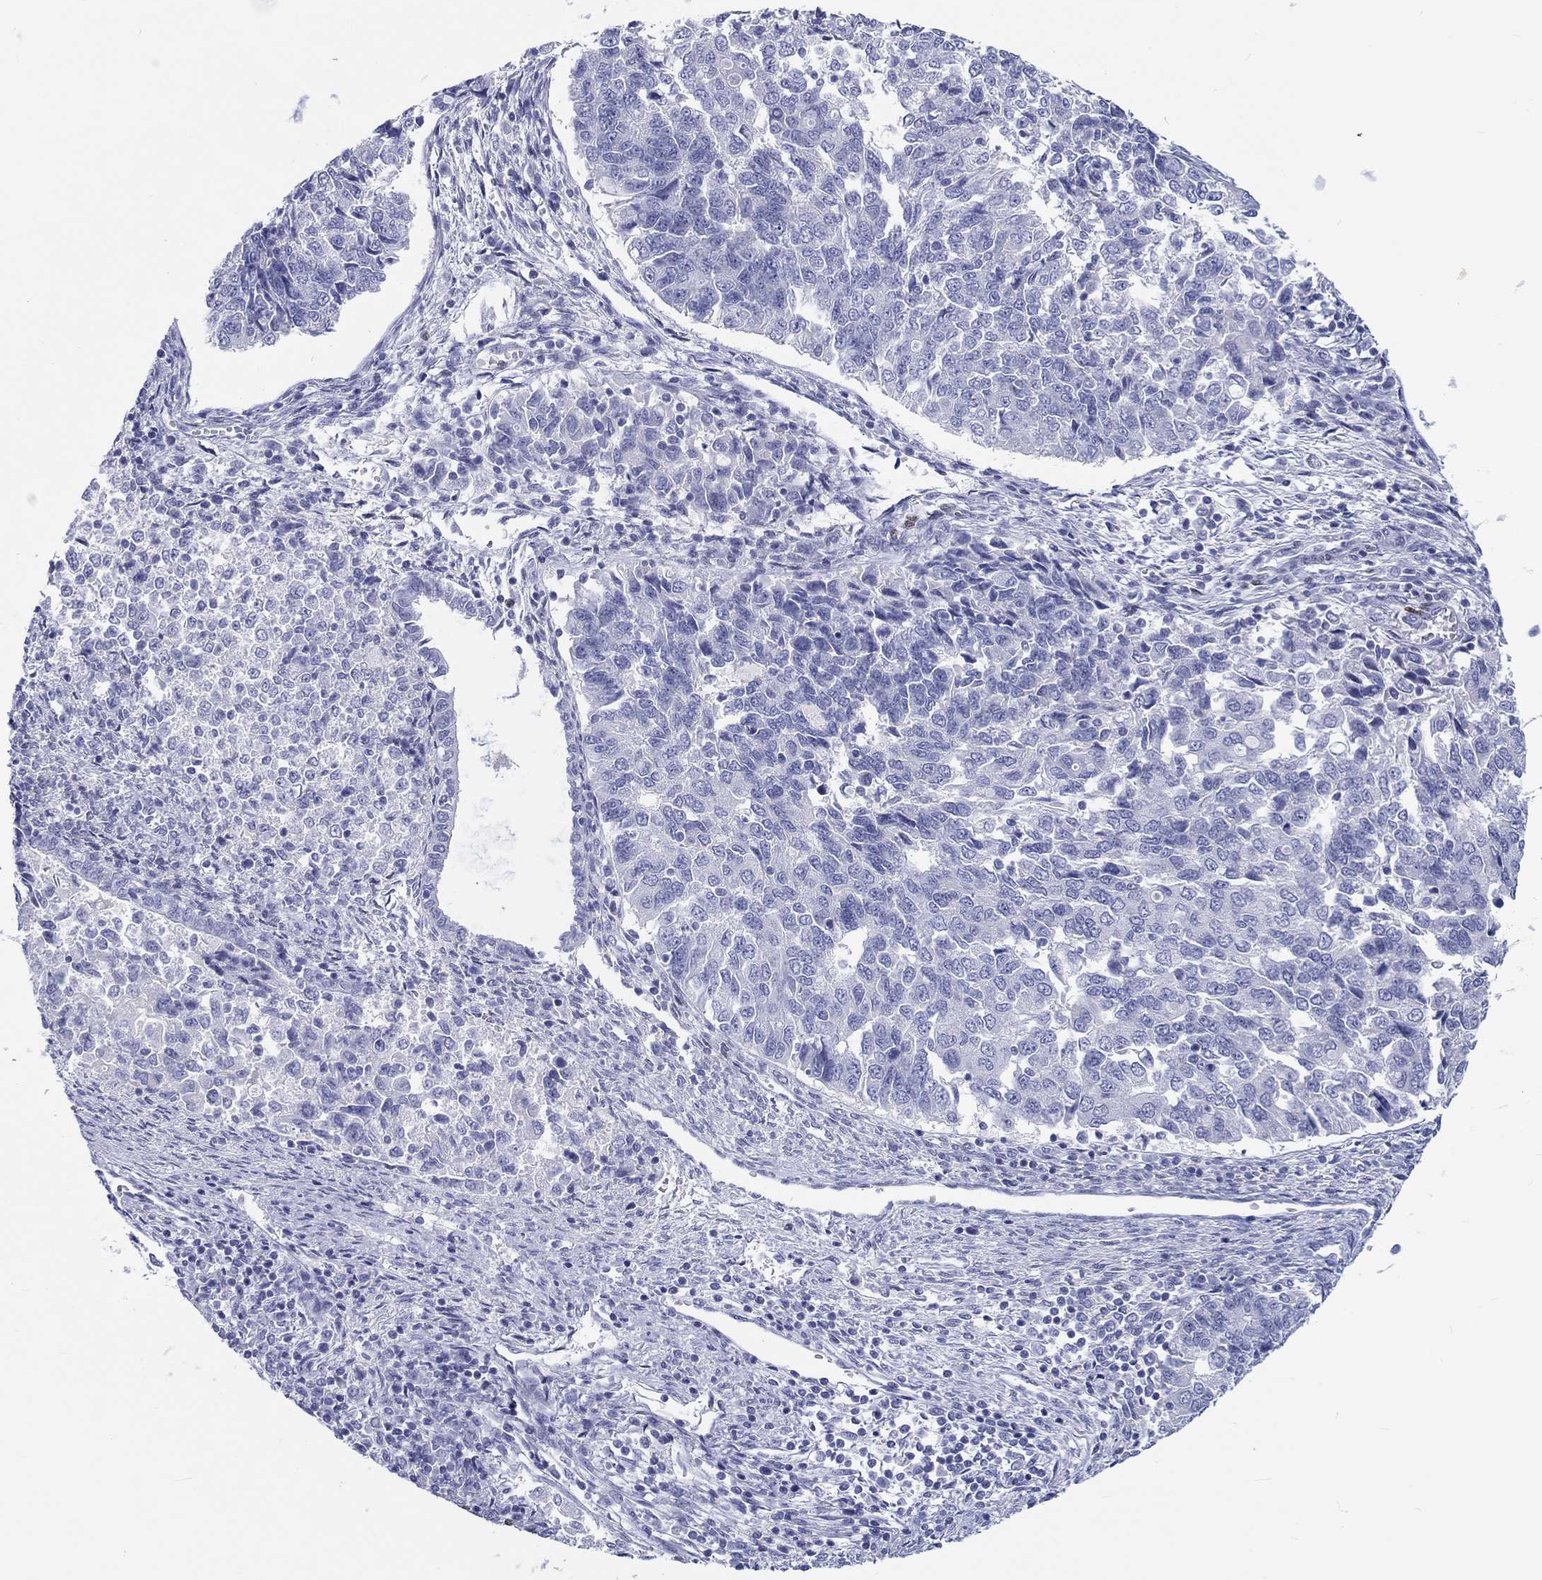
{"staining": {"intensity": "negative", "quantity": "none", "location": "none"}, "tissue": "endometrial cancer", "cell_type": "Tumor cells", "image_type": "cancer", "snomed": [{"axis": "morphology", "description": "Adenocarcinoma, NOS"}, {"axis": "topography", "description": "Endometrium"}], "caption": "IHC of endometrial adenocarcinoma reveals no positivity in tumor cells.", "gene": "H1-1", "patient": {"sex": "female", "age": 43}}